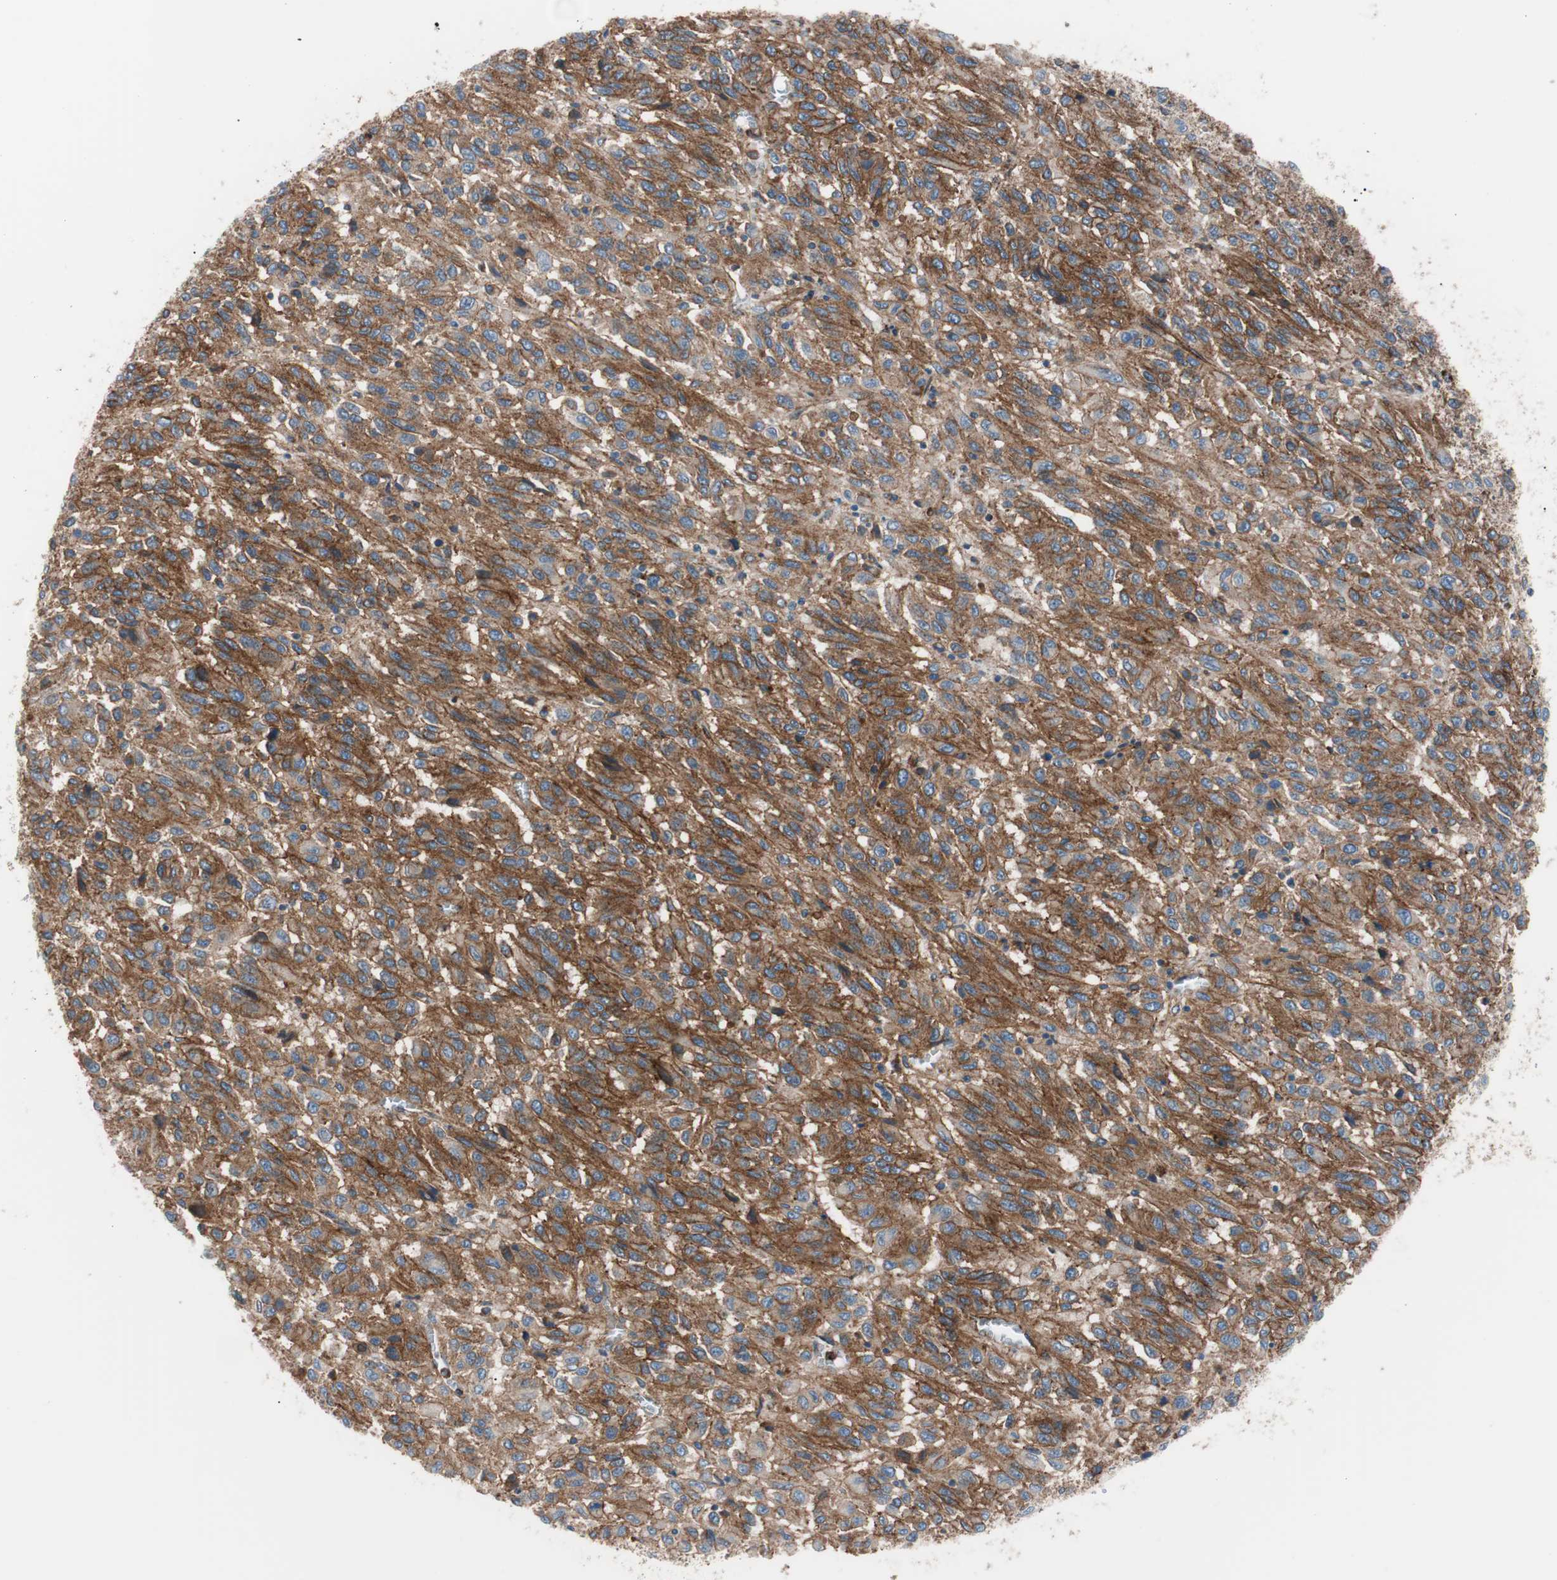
{"staining": {"intensity": "strong", "quantity": ">75%", "location": "cytoplasmic/membranous"}, "tissue": "melanoma", "cell_type": "Tumor cells", "image_type": "cancer", "snomed": [{"axis": "morphology", "description": "Malignant melanoma, Metastatic site"}, {"axis": "topography", "description": "Lung"}], "caption": "Human melanoma stained with a protein marker shows strong staining in tumor cells.", "gene": "FLOT2", "patient": {"sex": "male", "age": 64}}